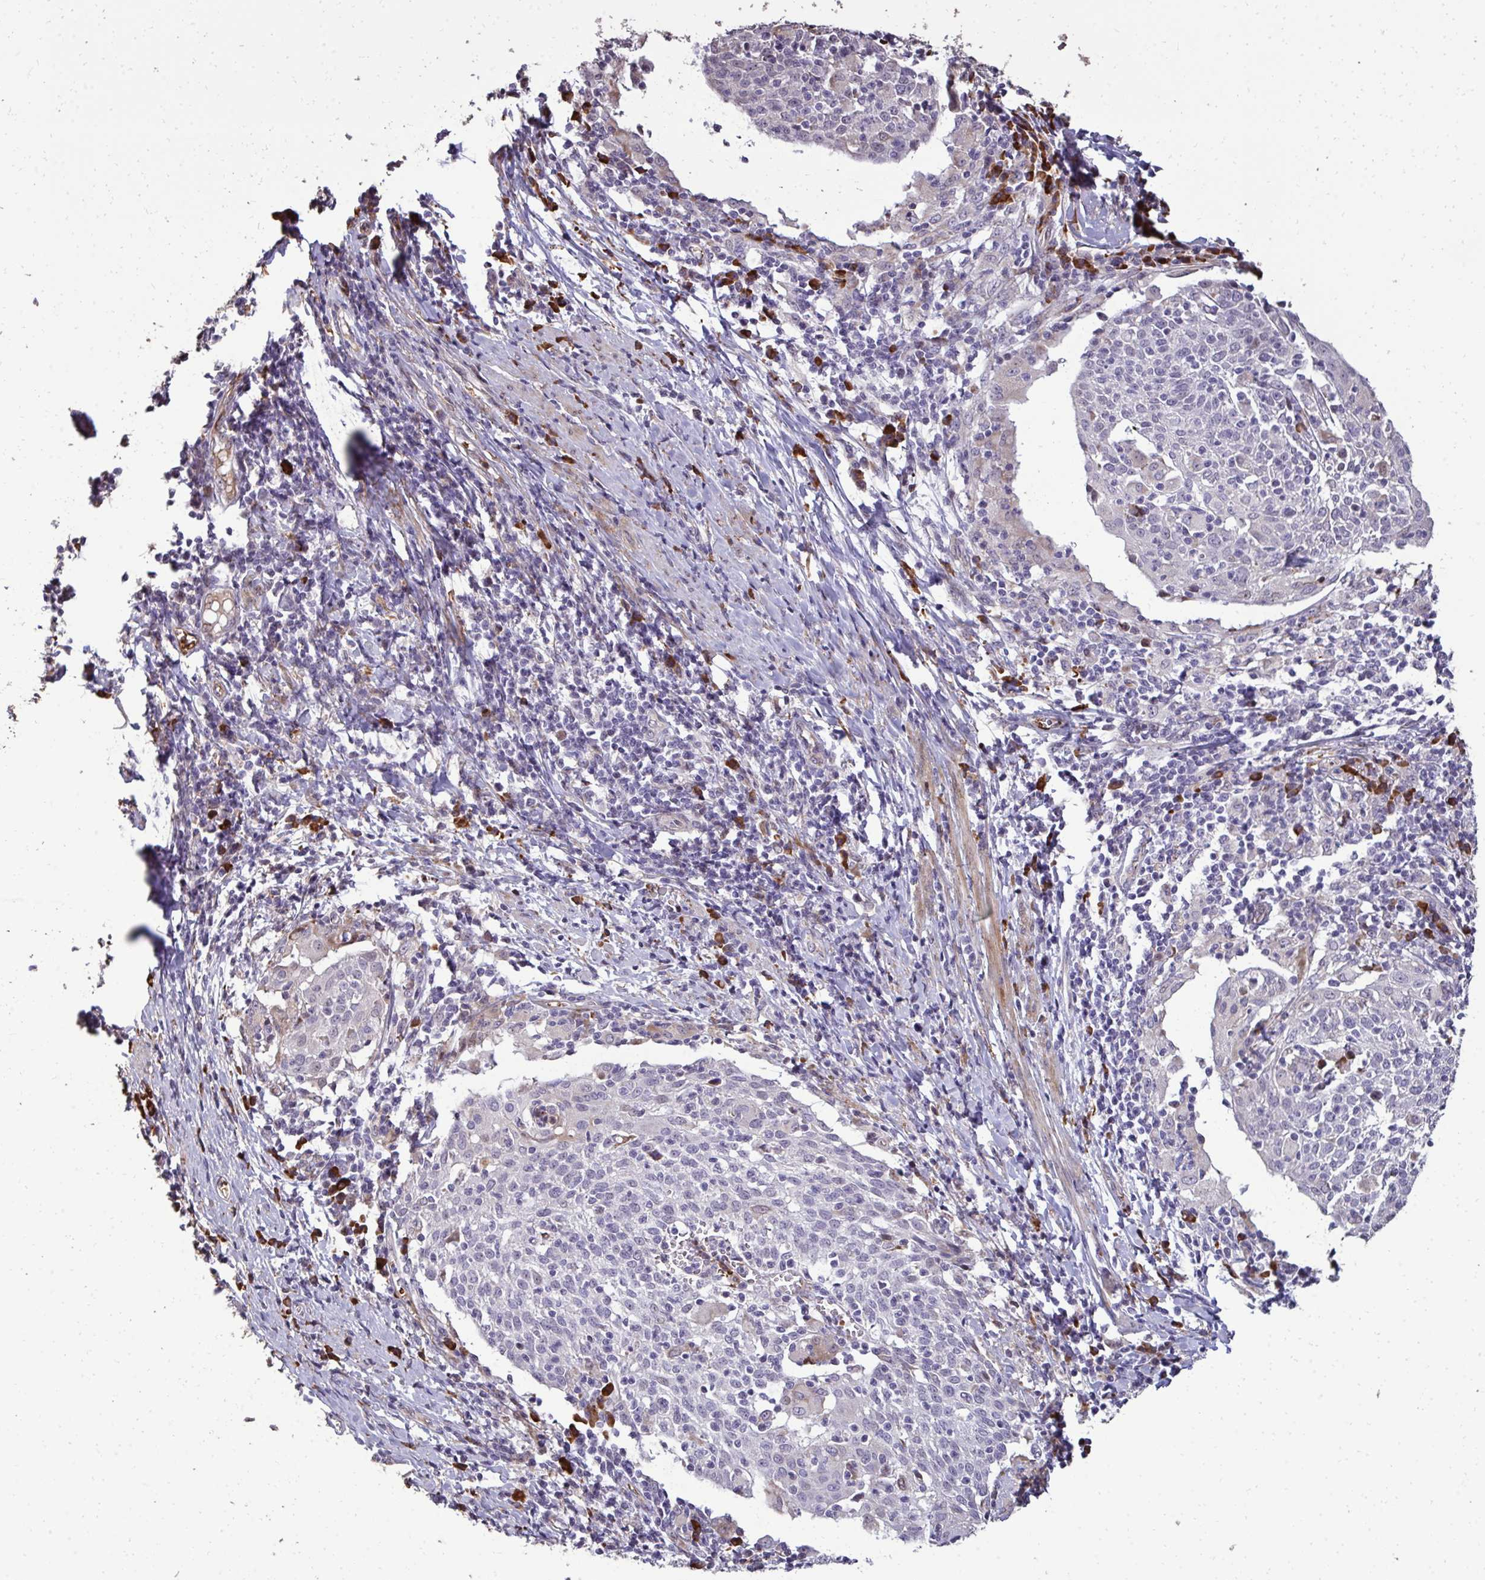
{"staining": {"intensity": "negative", "quantity": "none", "location": "none"}, "tissue": "cervical cancer", "cell_type": "Tumor cells", "image_type": "cancer", "snomed": [{"axis": "morphology", "description": "Squamous cell carcinoma, NOS"}, {"axis": "topography", "description": "Cervix"}], "caption": "Immunohistochemical staining of human cervical squamous cell carcinoma displays no significant expression in tumor cells.", "gene": "FIBCD1", "patient": {"sex": "female", "age": 52}}